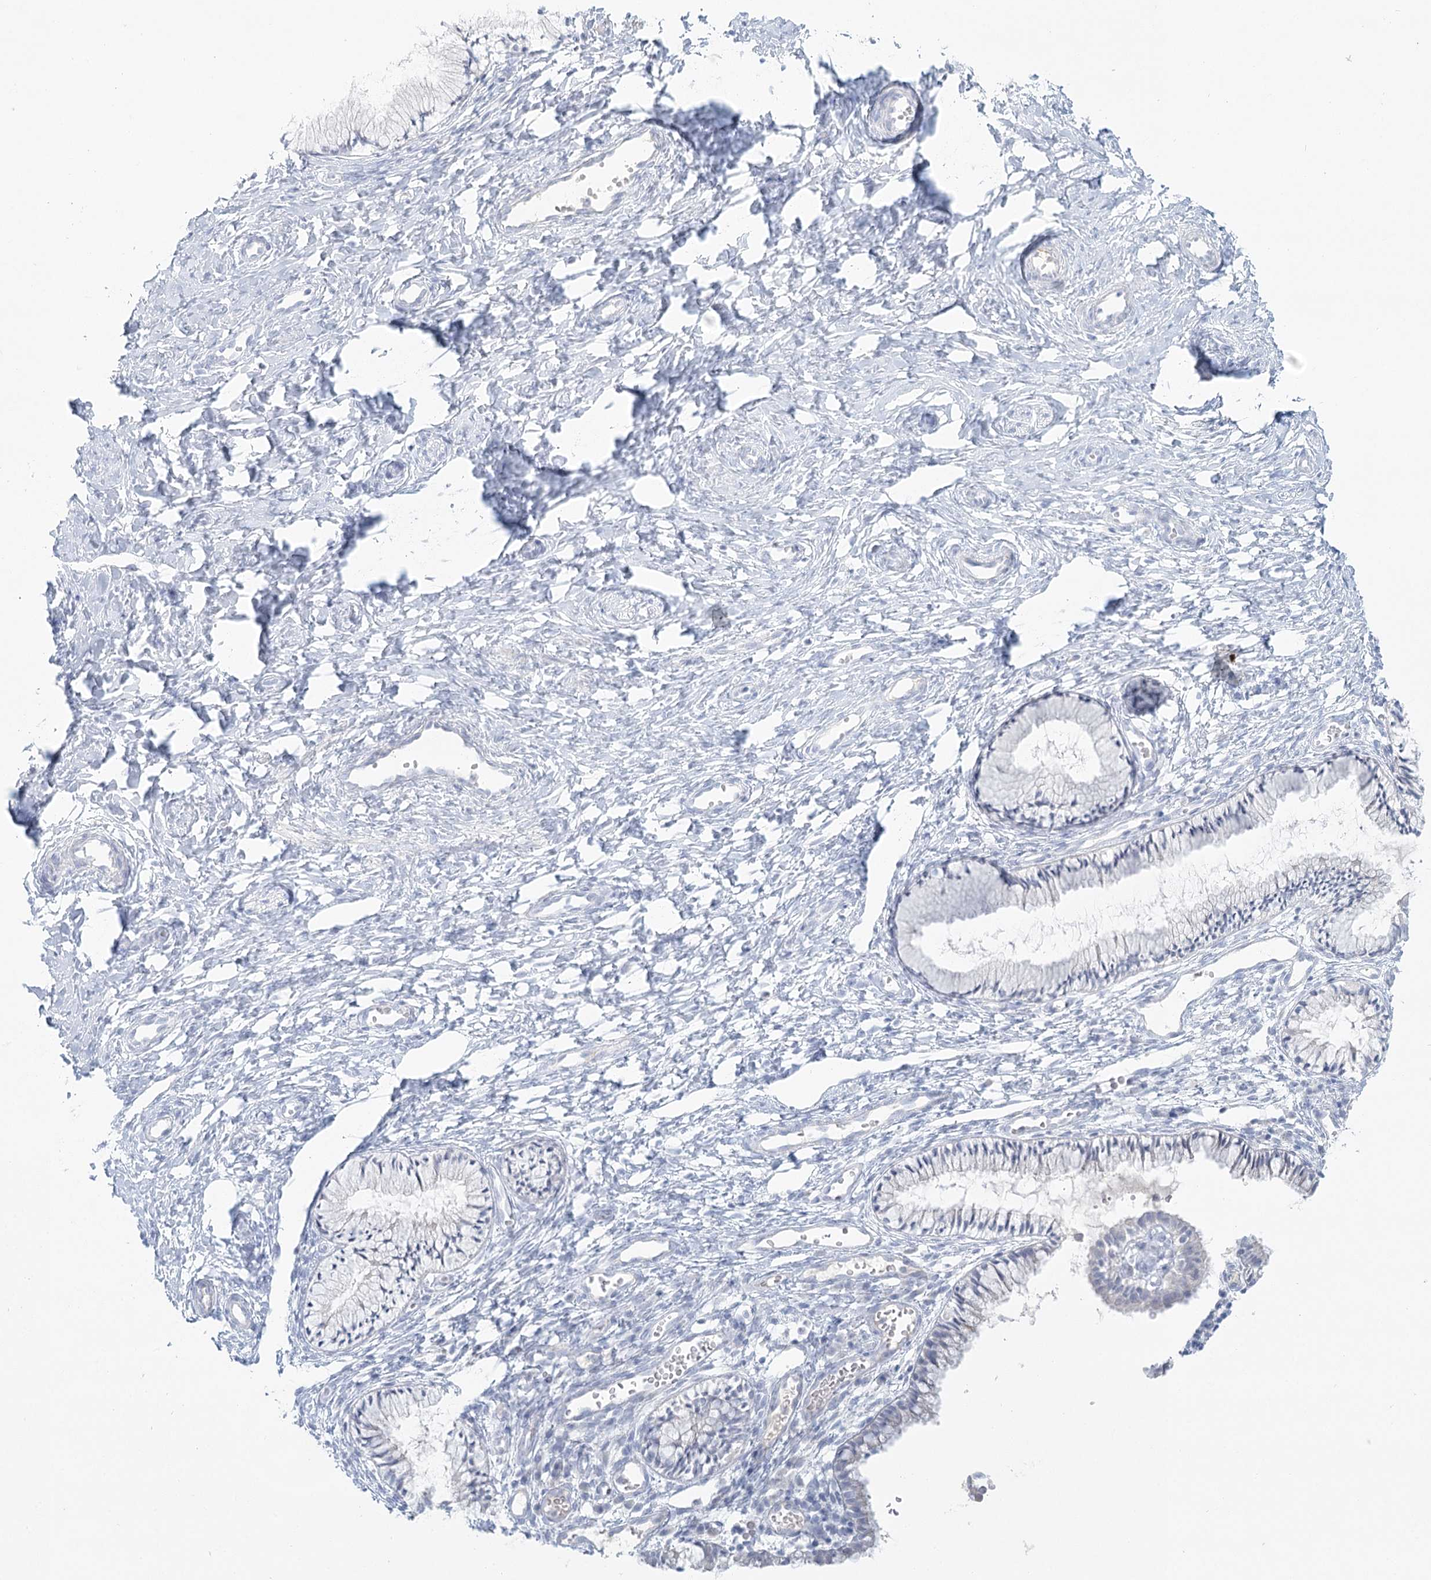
{"staining": {"intensity": "negative", "quantity": "none", "location": "none"}, "tissue": "cervix", "cell_type": "Glandular cells", "image_type": "normal", "snomed": [{"axis": "morphology", "description": "Normal tissue, NOS"}, {"axis": "topography", "description": "Cervix"}], "caption": "IHC of normal cervix displays no staining in glandular cells. (Immunohistochemistry (ihc), brightfield microscopy, high magnification).", "gene": "DMGDH", "patient": {"sex": "female", "age": 27}}